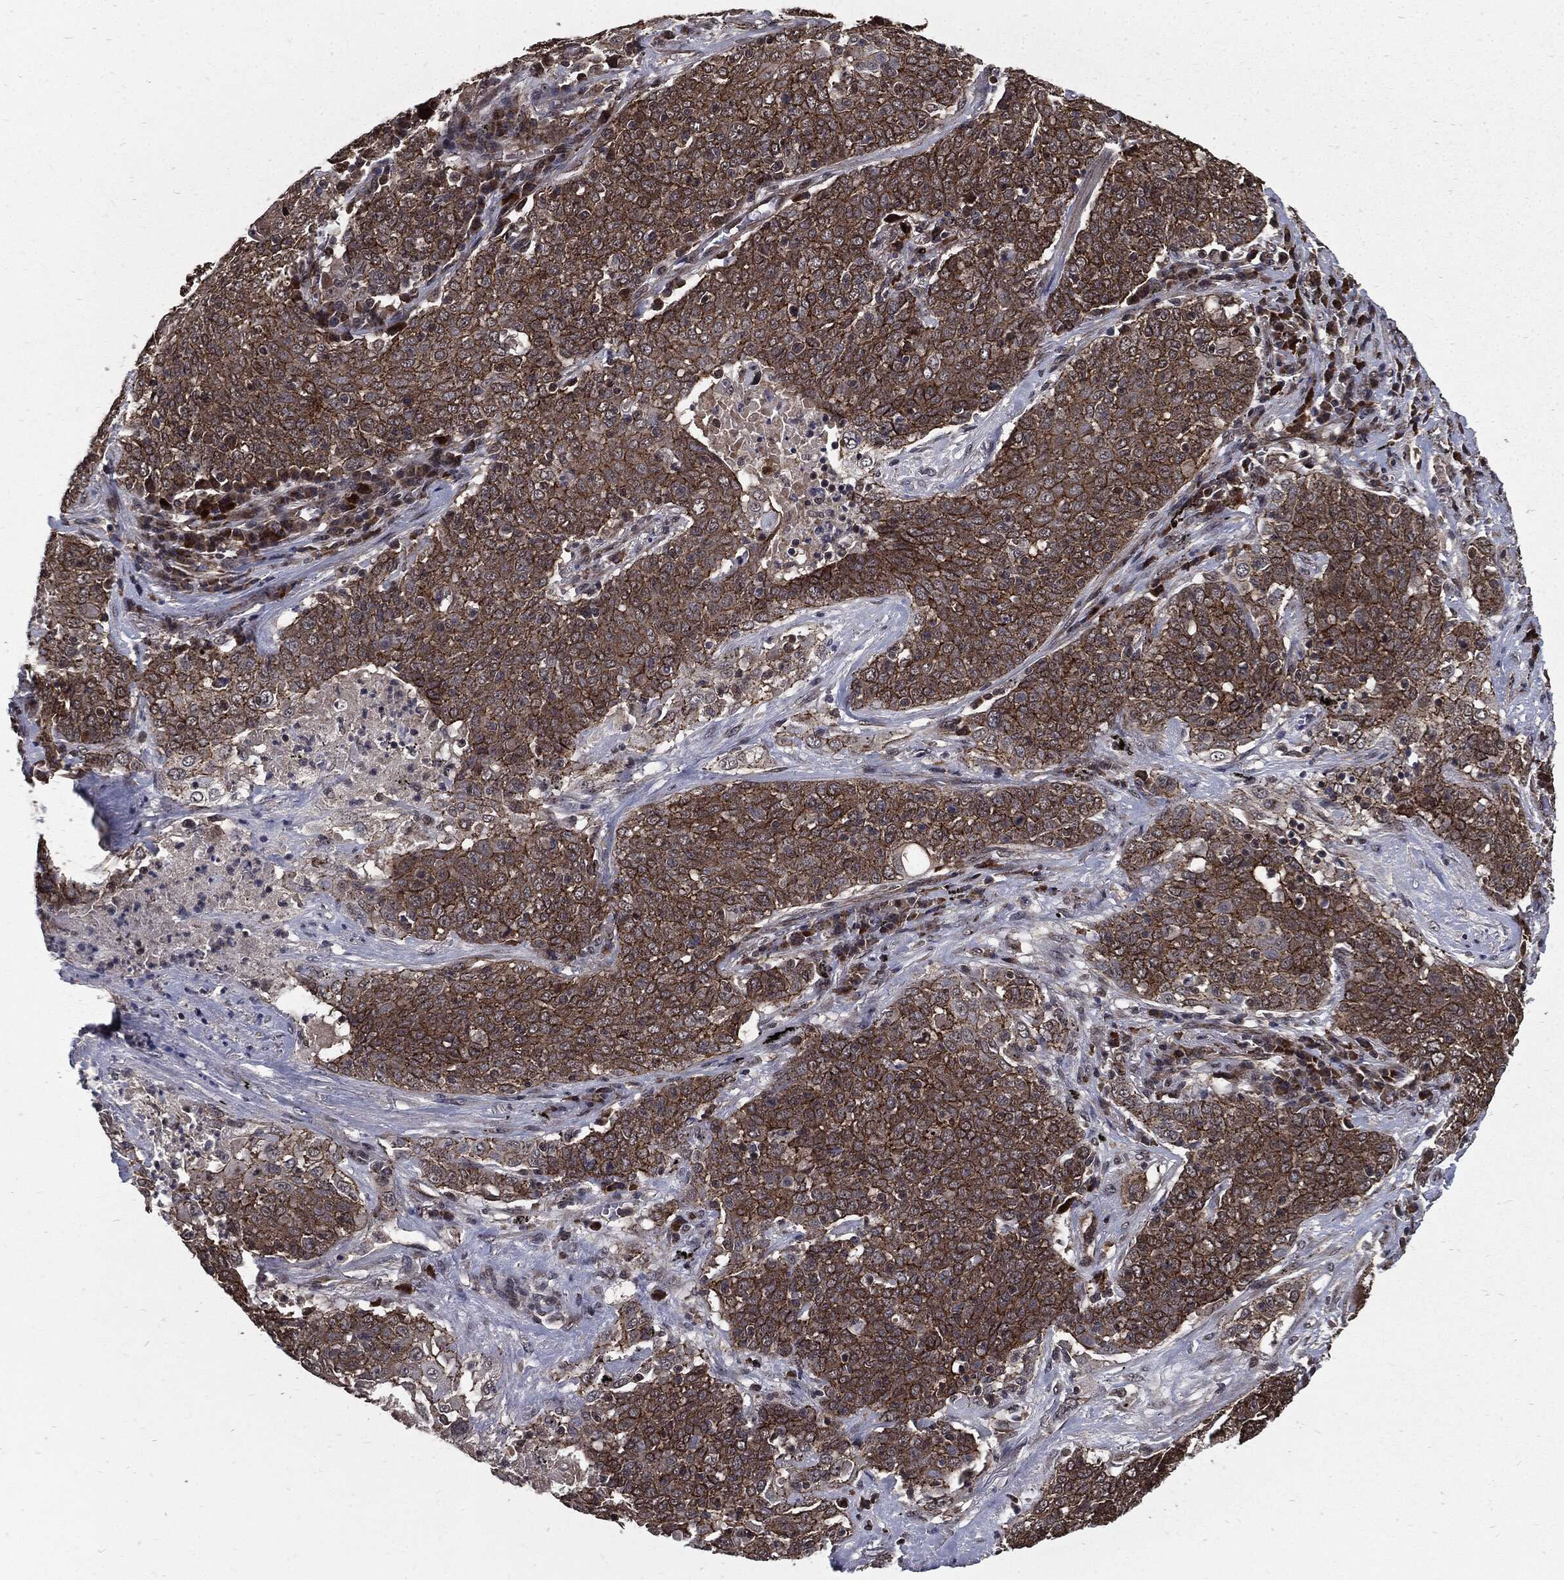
{"staining": {"intensity": "strong", "quantity": "25%-75%", "location": "cytoplasmic/membranous,nuclear"}, "tissue": "lung cancer", "cell_type": "Tumor cells", "image_type": "cancer", "snomed": [{"axis": "morphology", "description": "Squamous cell carcinoma, NOS"}, {"axis": "topography", "description": "Lung"}], "caption": "A high-resolution micrograph shows immunohistochemistry (IHC) staining of lung squamous cell carcinoma, which reveals strong cytoplasmic/membranous and nuclear positivity in approximately 25%-75% of tumor cells.", "gene": "PTPA", "patient": {"sex": "male", "age": 82}}